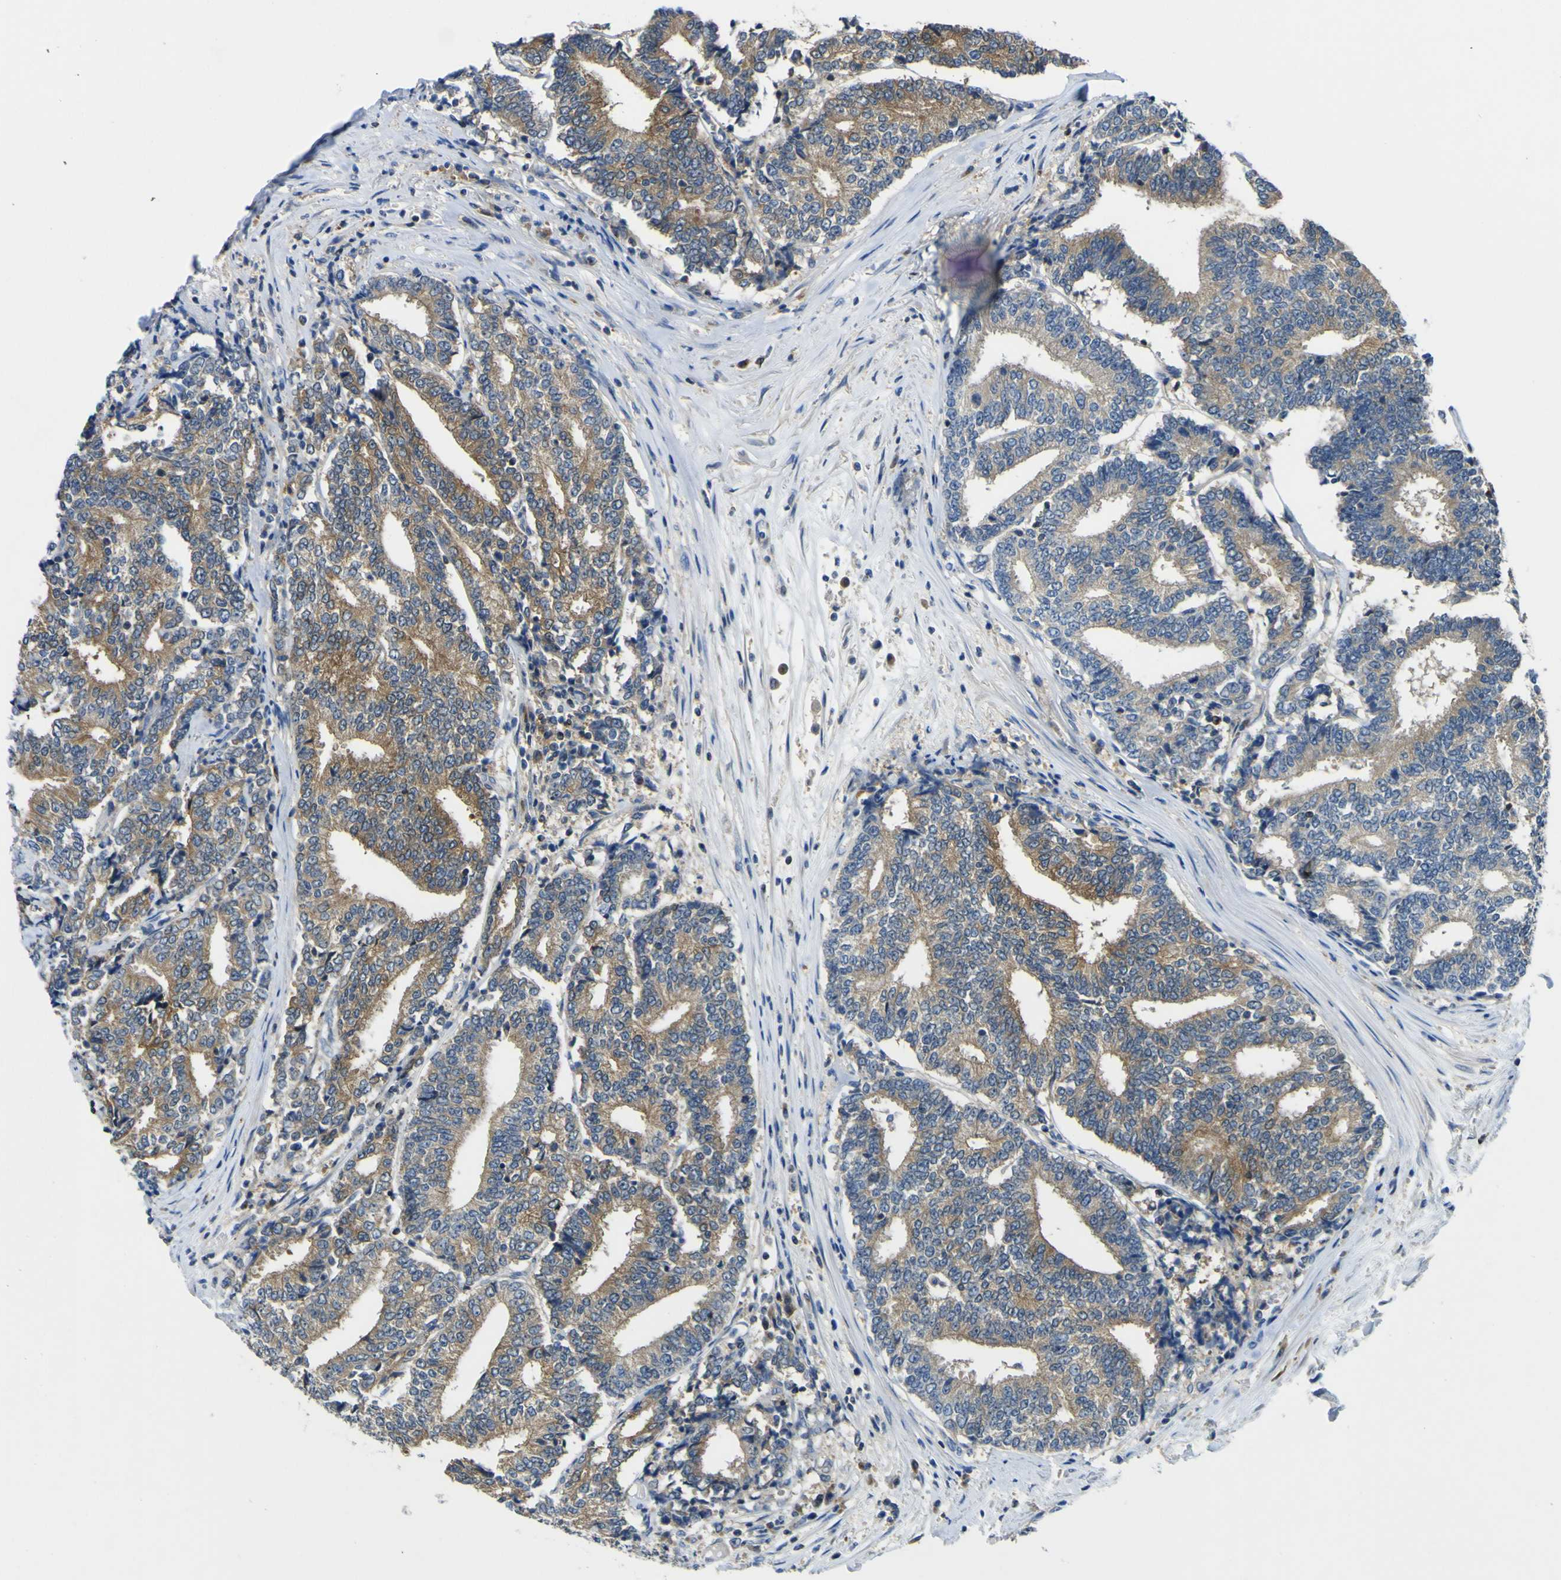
{"staining": {"intensity": "moderate", "quantity": ">75%", "location": "cytoplasmic/membranous"}, "tissue": "prostate cancer", "cell_type": "Tumor cells", "image_type": "cancer", "snomed": [{"axis": "morphology", "description": "Normal tissue, NOS"}, {"axis": "morphology", "description": "Adenocarcinoma, High grade"}, {"axis": "topography", "description": "Prostate"}, {"axis": "topography", "description": "Seminal veicle"}], "caption": "The micrograph shows a brown stain indicating the presence of a protein in the cytoplasmic/membranous of tumor cells in prostate cancer (high-grade adenocarcinoma).", "gene": "EML2", "patient": {"sex": "male", "age": 55}}